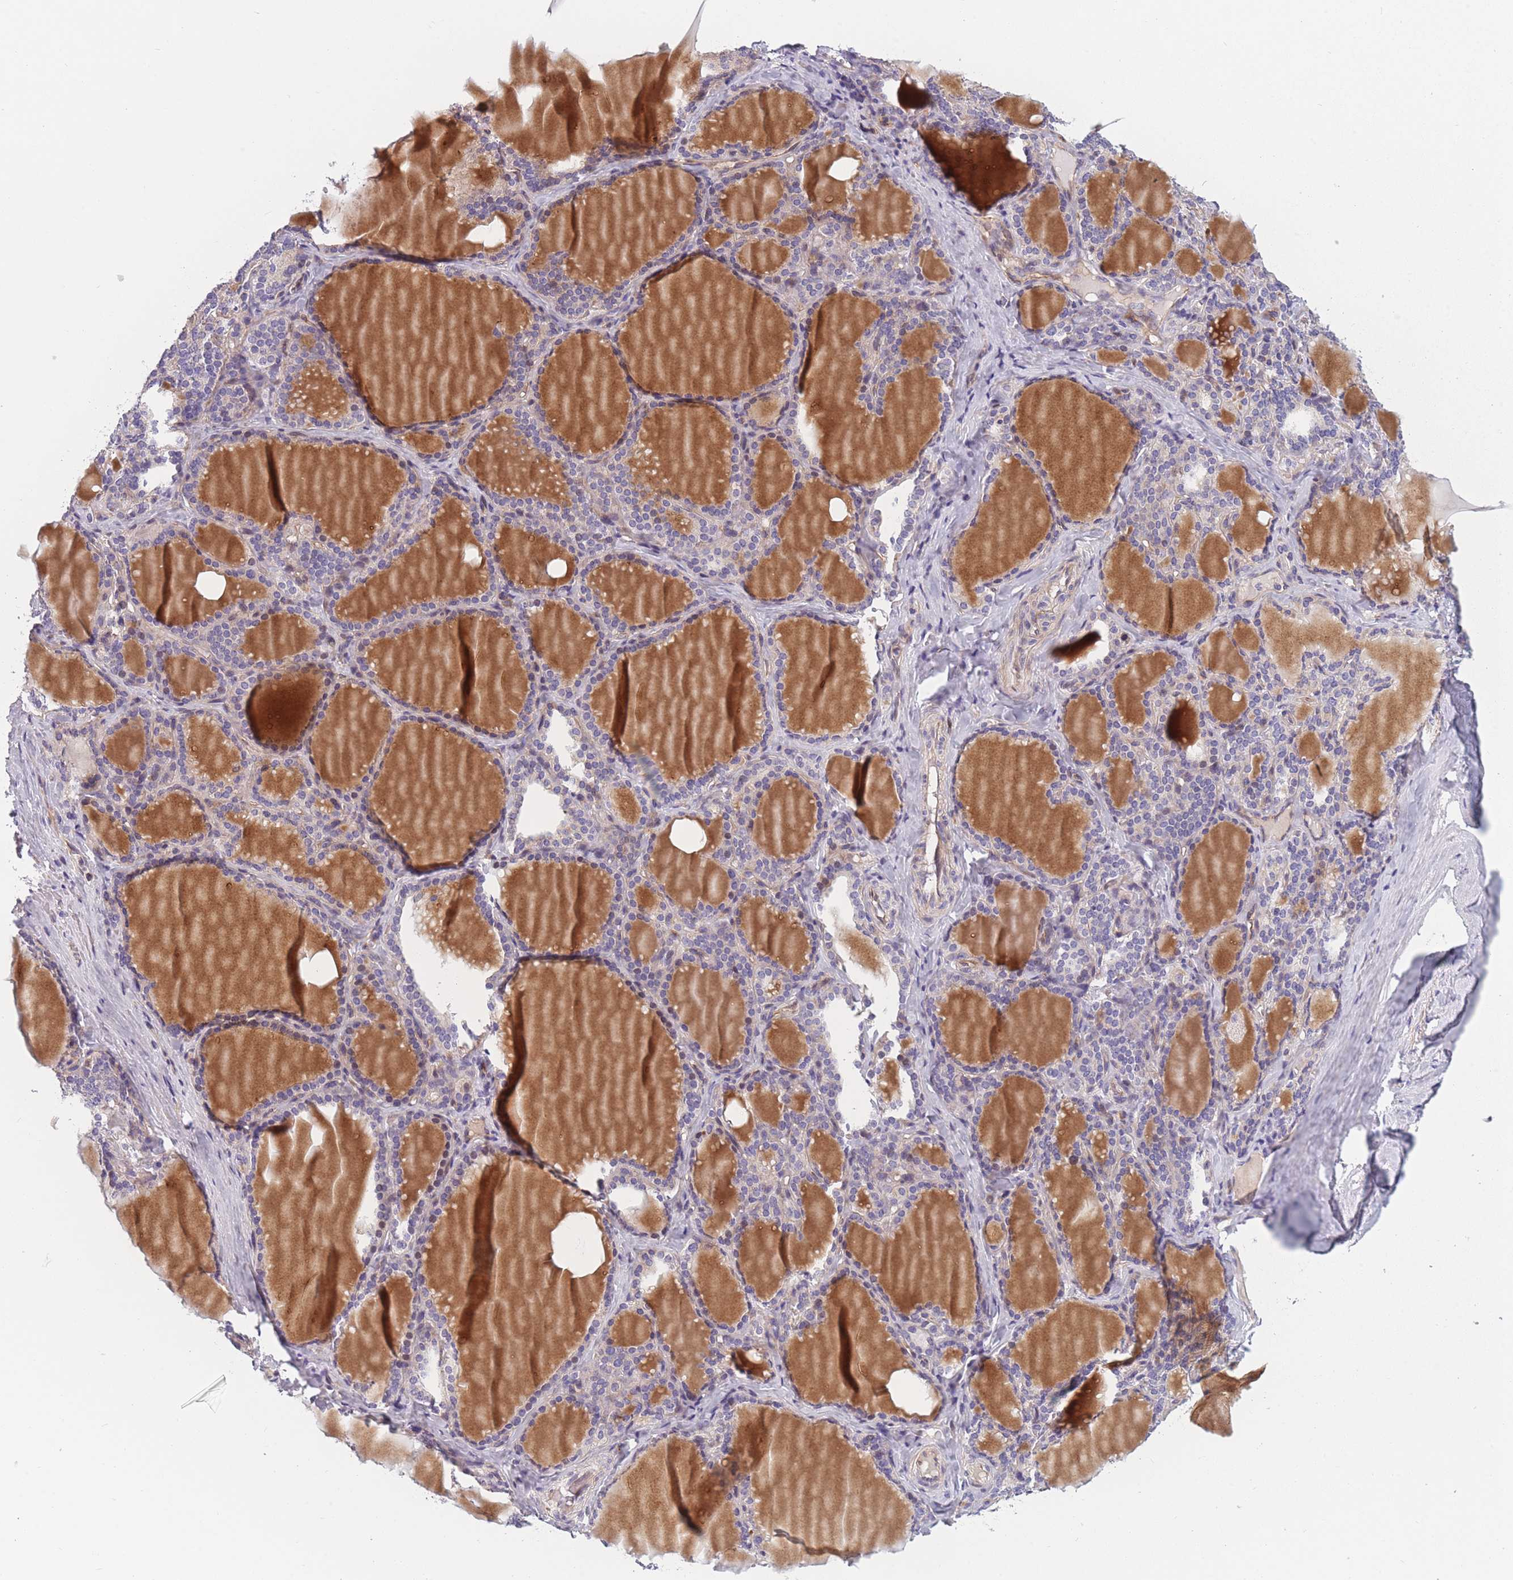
{"staining": {"intensity": "negative", "quantity": "none", "location": "none"}, "tissue": "thyroid gland", "cell_type": "Glandular cells", "image_type": "normal", "snomed": [{"axis": "morphology", "description": "Normal tissue, NOS"}, {"axis": "topography", "description": "Thyroid gland"}], "caption": "DAB immunohistochemical staining of benign human thyroid gland demonstrates no significant expression in glandular cells. The staining is performed using DAB brown chromogen with nuclei counter-stained in using hematoxylin.", "gene": "FAM83F", "patient": {"sex": "female", "age": 31}}